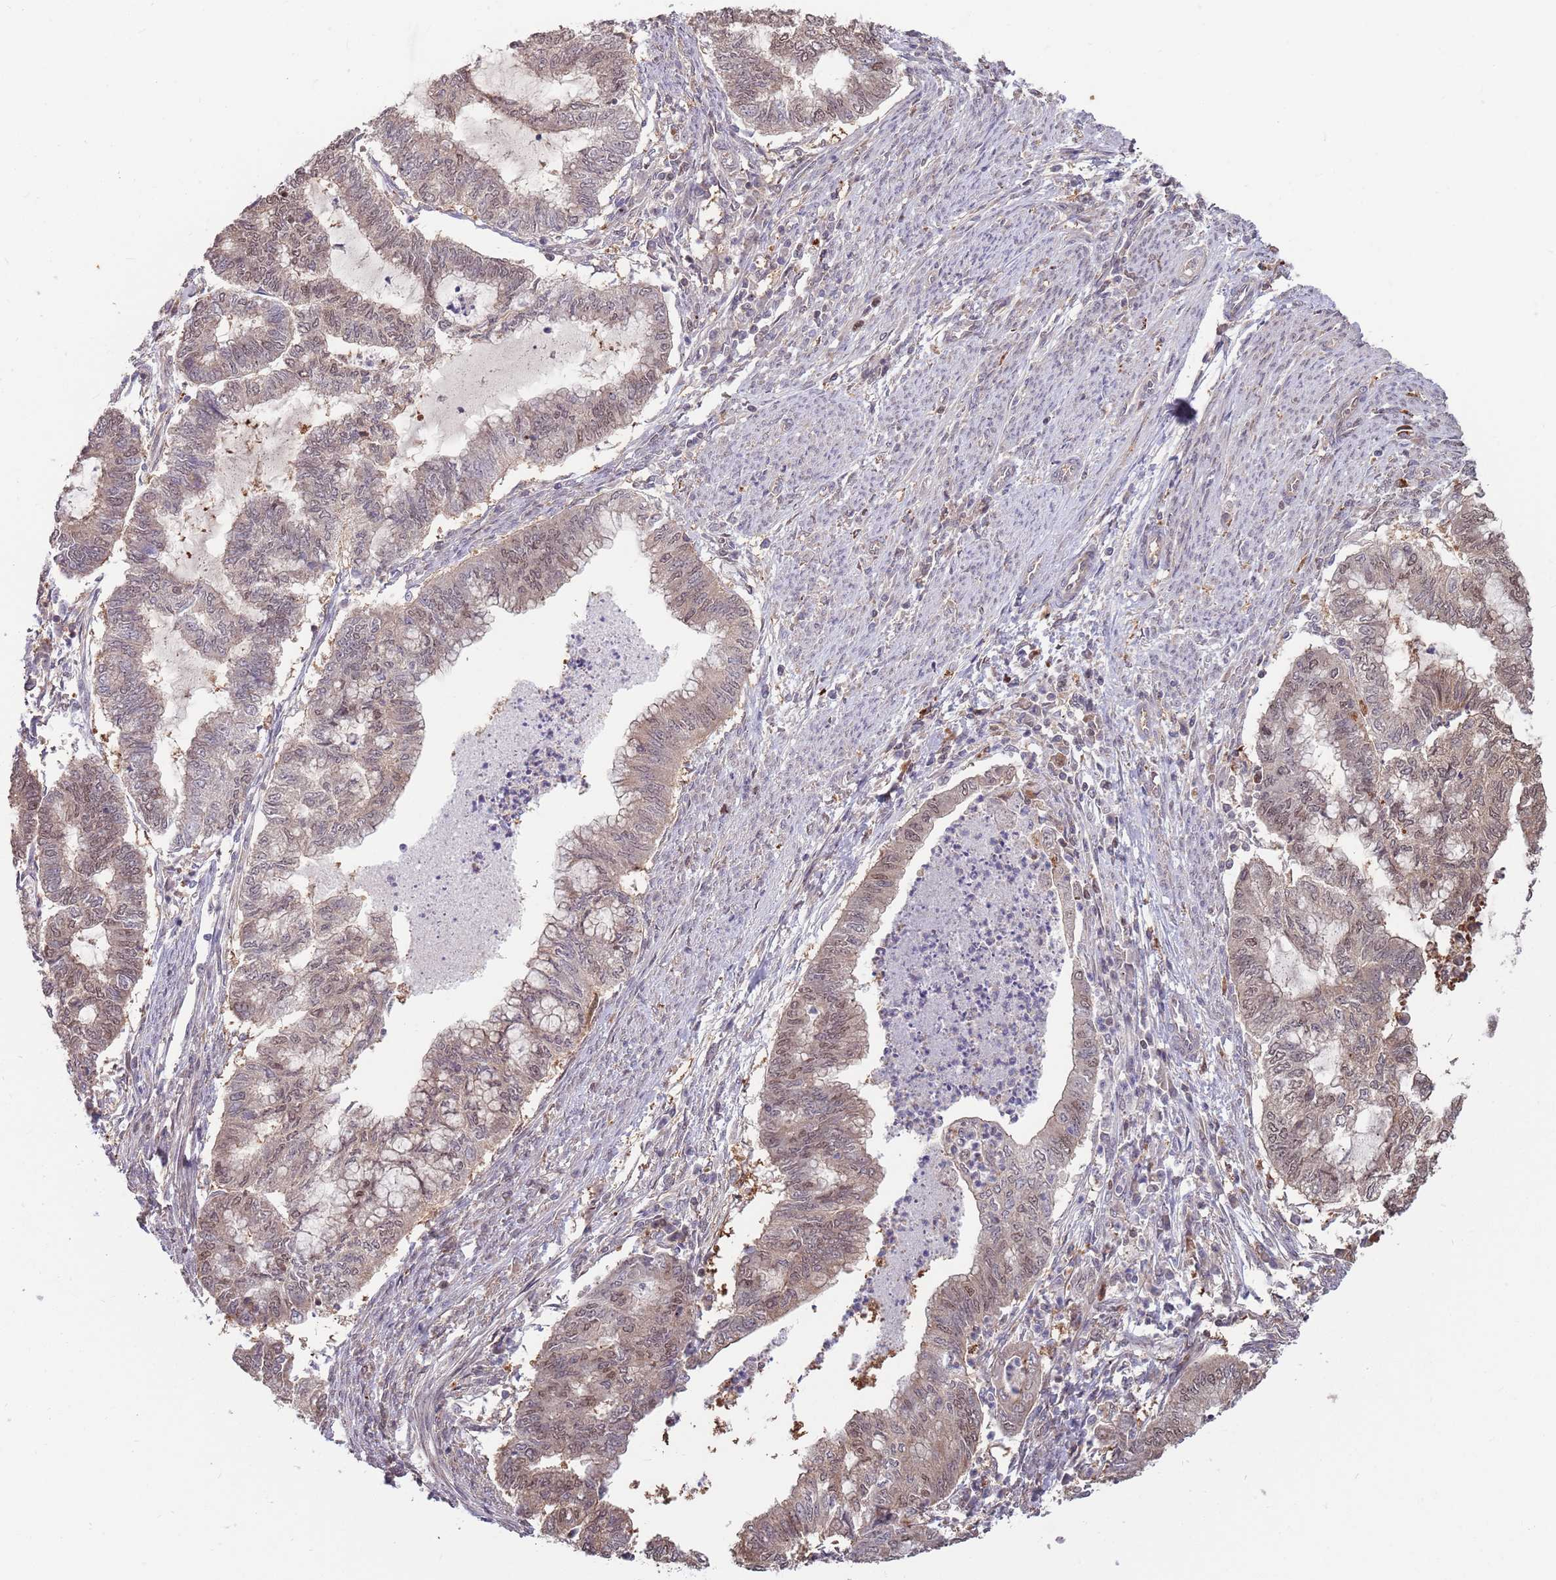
{"staining": {"intensity": "weak", "quantity": "<25%", "location": "nuclear"}, "tissue": "endometrial cancer", "cell_type": "Tumor cells", "image_type": "cancer", "snomed": [{"axis": "morphology", "description": "Adenocarcinoma, NOS"}, {"axis": "topography", "description": "Endometrium"}], "caption": "Immunohistochemistry (IHC) histopathology image of human adenocarcinoma (endometrial) stained for a protein (brown), which shows no positivity in tumor cells.", "gene": "SALL1", "patient": {"sex": "female", "age": 79}}